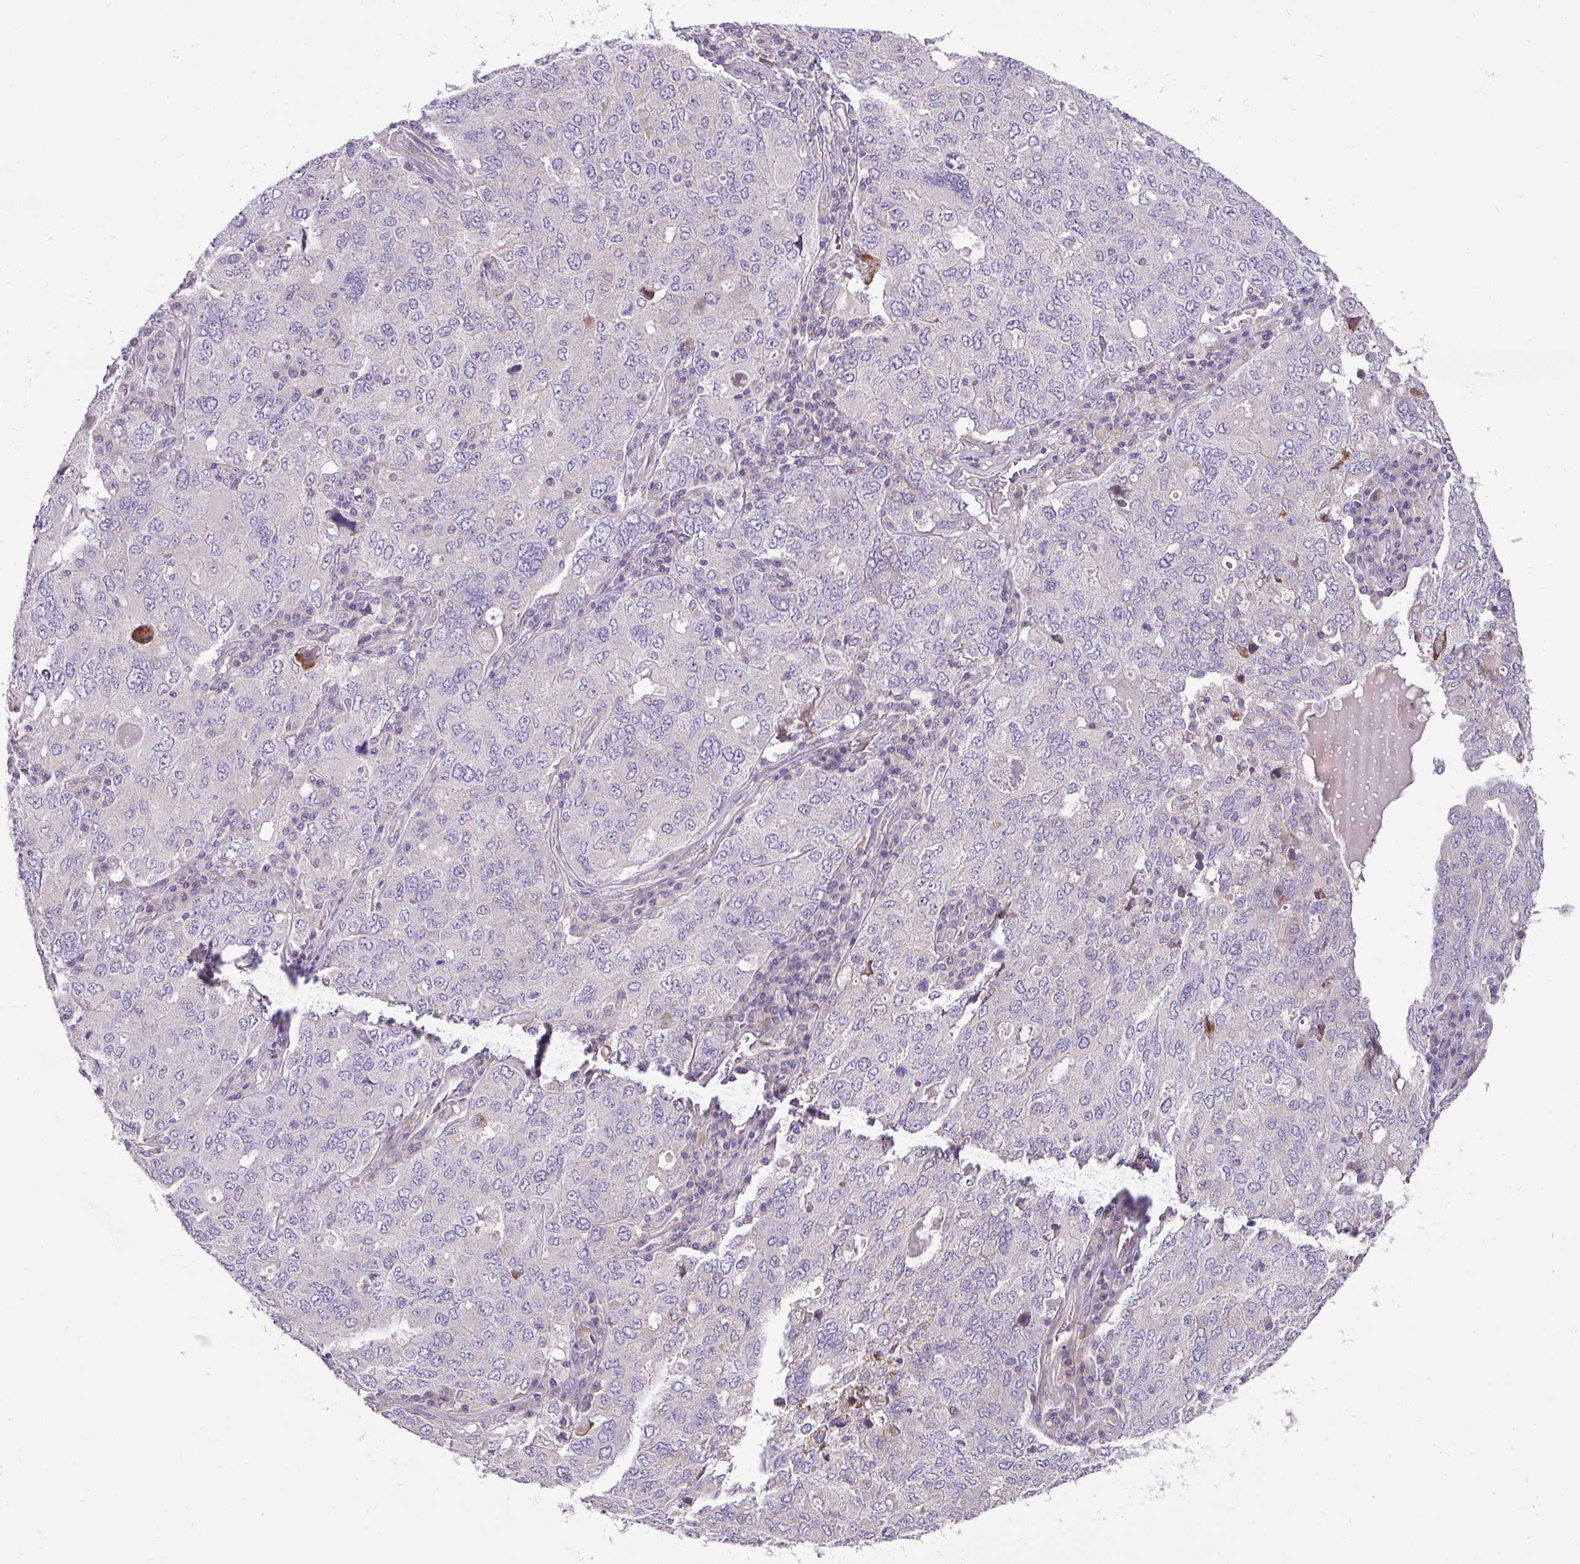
{"staining": {"intensity": "negative", "quantity": "none", "location": "none"}, "tissue": "ovarian cancer", "cell_type": "Tumor cells", "image_type": "cancer", "snomed": [{"axis": "morphology", "description": "Carcinoma, endometroid"}, {"axis": "topography", "description": "Ovary"}], "caption": "DAB (3,3'-diaminobenzidine) immunohistochemical staining of human endometroid carcinoma (ovarian) reveals no significant staining in tumor cells. Nuclei are stained in blue.", "gene": "PIK3R5", "patient": {"sex": "female", "age": 62}}